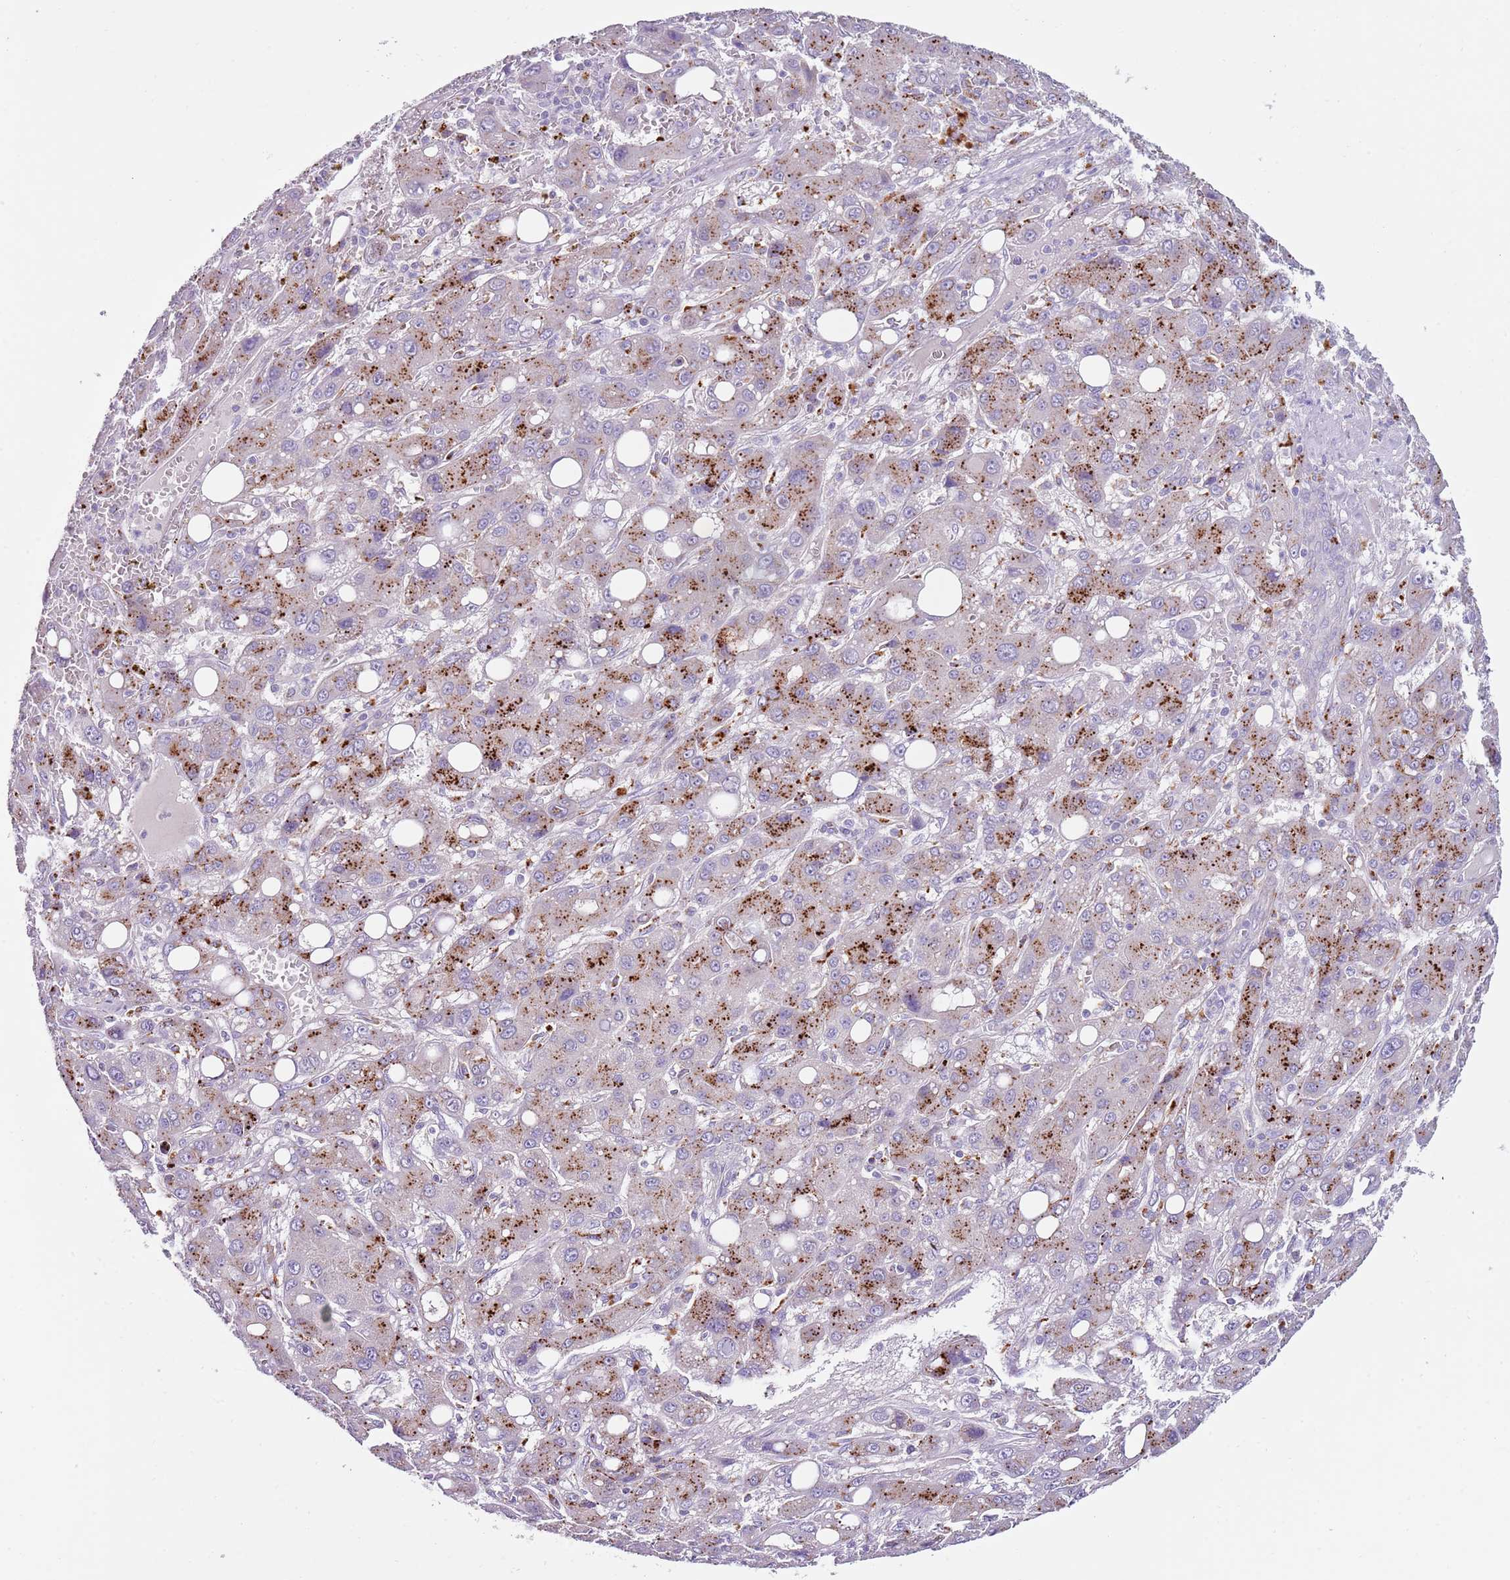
{"staining": {"intensity": "strong", "quantity": "<25%", "location": "cytoplasmic/membranous"}, "tissue": "liver cancer", "cell_type": "Tumor cells", "image_type": "cancer", "snomed": [{"axis": "morphology", "description": "Carcinoma, Hepatocellular, NOS"}, {"axis": "topography", "description": "Liver"}], "caption": "This image demonstrates hepatocellular carcinoma (liver) stained with IHC to label a protein in brown. The cytoplasmic/membranous of tumor cells show strong positivity for the protein. Nuclei are counter-stained blue.", "gene": "LRRN3", "patient": {"sex": "male", "age": 55}}